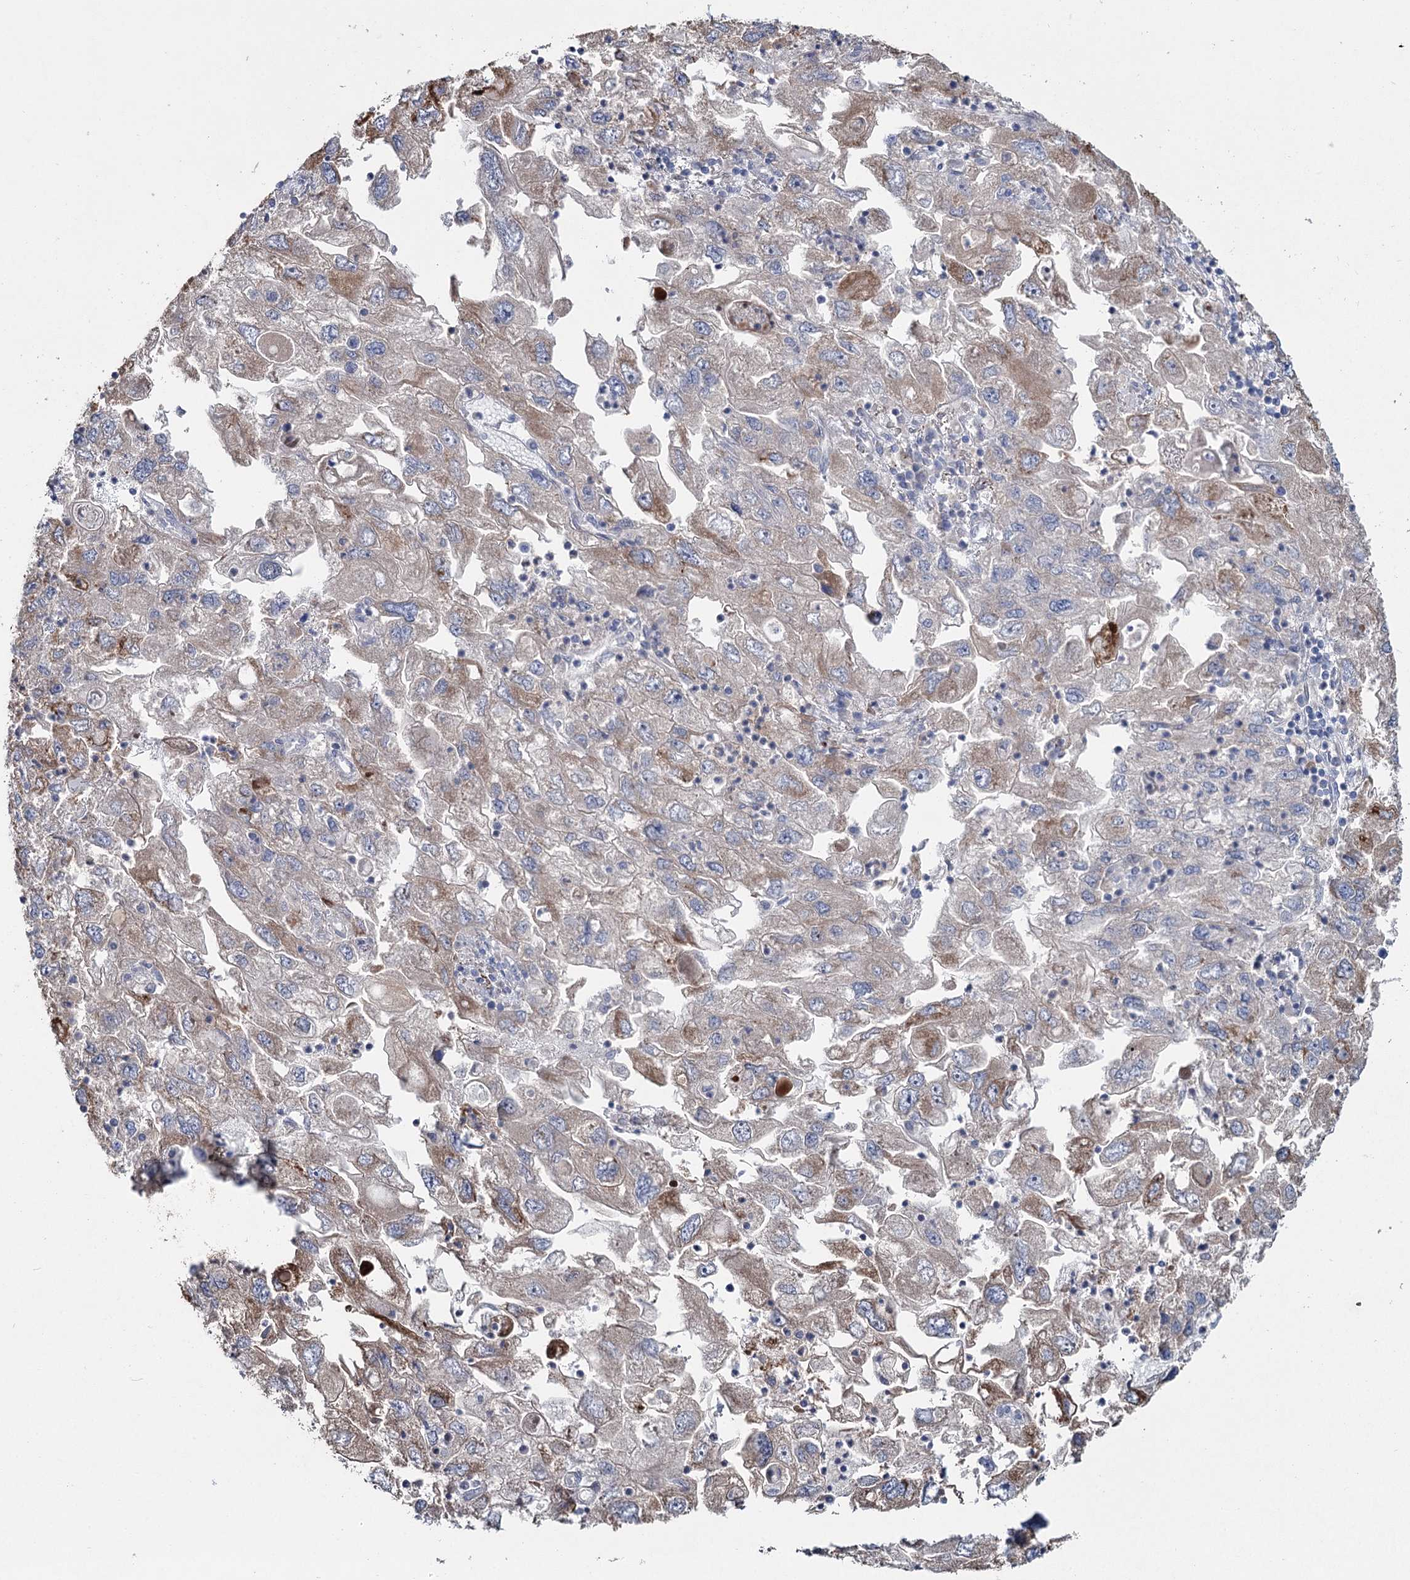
{"staining": {"intensity": "moderate", "quantity": "<25%", "location": "cytoplasmic/membranous"}, "tissue": "endometrial cancer", "cell_type": "Tumor cells", "image_type": "cancer", "snomed": [{"axis": "morphology", "description": "Adenocarcinoma, NOS"}, {"axis": "topography", "description": "Endometrium"}], "caption": "Immunohistochemistry image of neoplastic tissue: endometrial cancer (adenocarcinoma) stained using immunohistochemistry reveals low levels of moderate protein expression localized specifically in the cytoplasmic/membranous of tumor cells, appearing as a cytoplasmic/membranous brown color.", "gene": "SUMF1", "patient": {"sex": "female", "age": 49}}